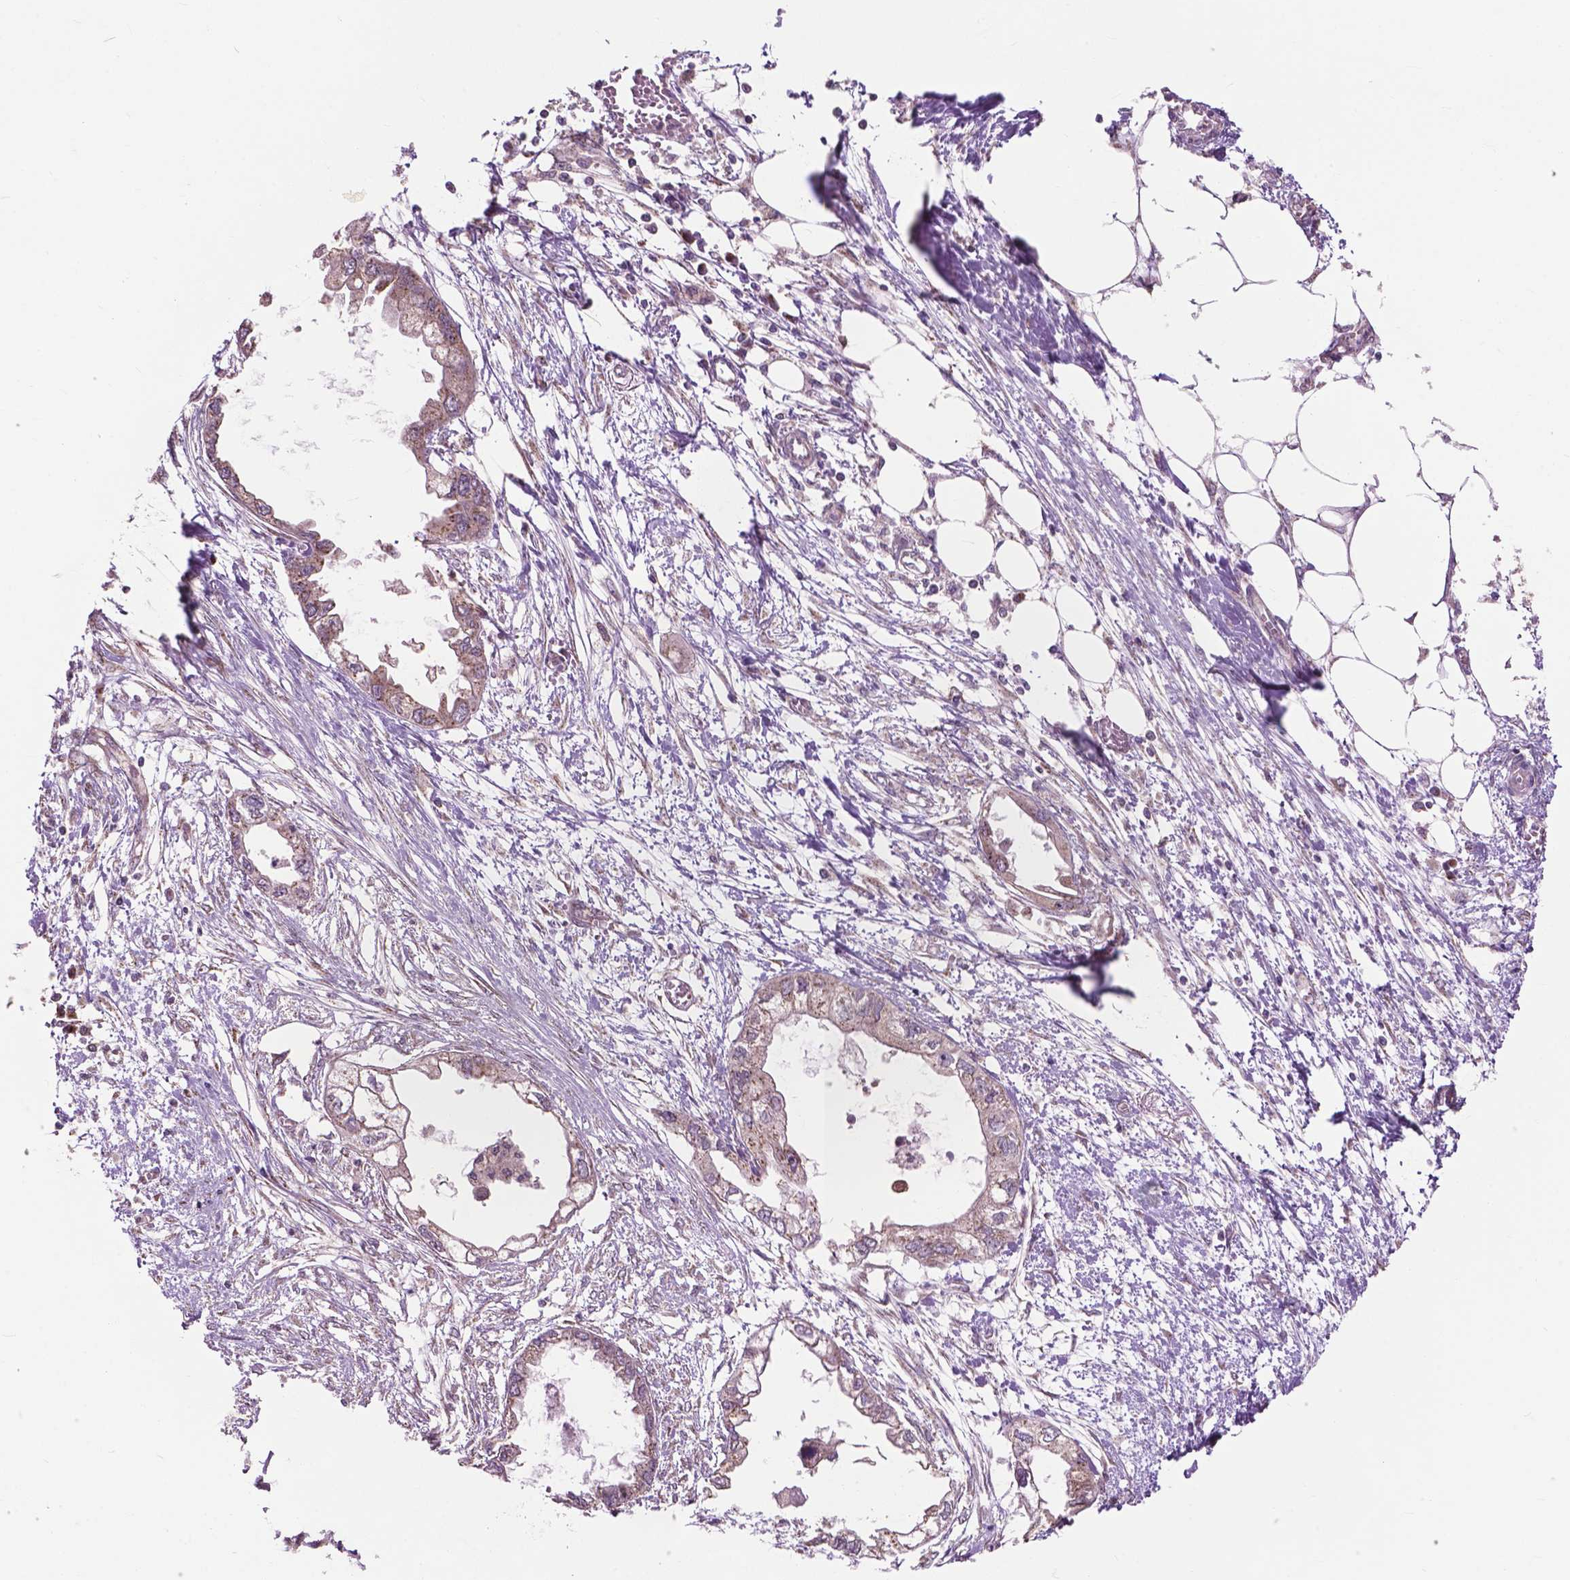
{"staining": {"intensity": "weak", "quantity": ">75%", "location": "cytoplasmic/membranous"}, "tissue": "endometrial cancer", "cell_type": "Tumor cells", "image_type": "cancer", "snomed": [{"axis": "morphology", "description": "Adenocarcinoma, NOS"}, {"axis": "morphology", "description": "Adenocarcinoma, metastatic, NOS"}, {"axis": "topography", "description": "Adipose tissue"}, {"axis": "topography", "description": "Endometrium"}], "caption": "Brown immunohistochemical staining in human endometrial metastatic adenocarcinoma exhibits weak cytoplasmic/membranous staining in approximately >75% of tumor cells. Nuclei are stained in blue.", "gene": "PPP1CB", "patient": {"sex": "female", "age": 67}}